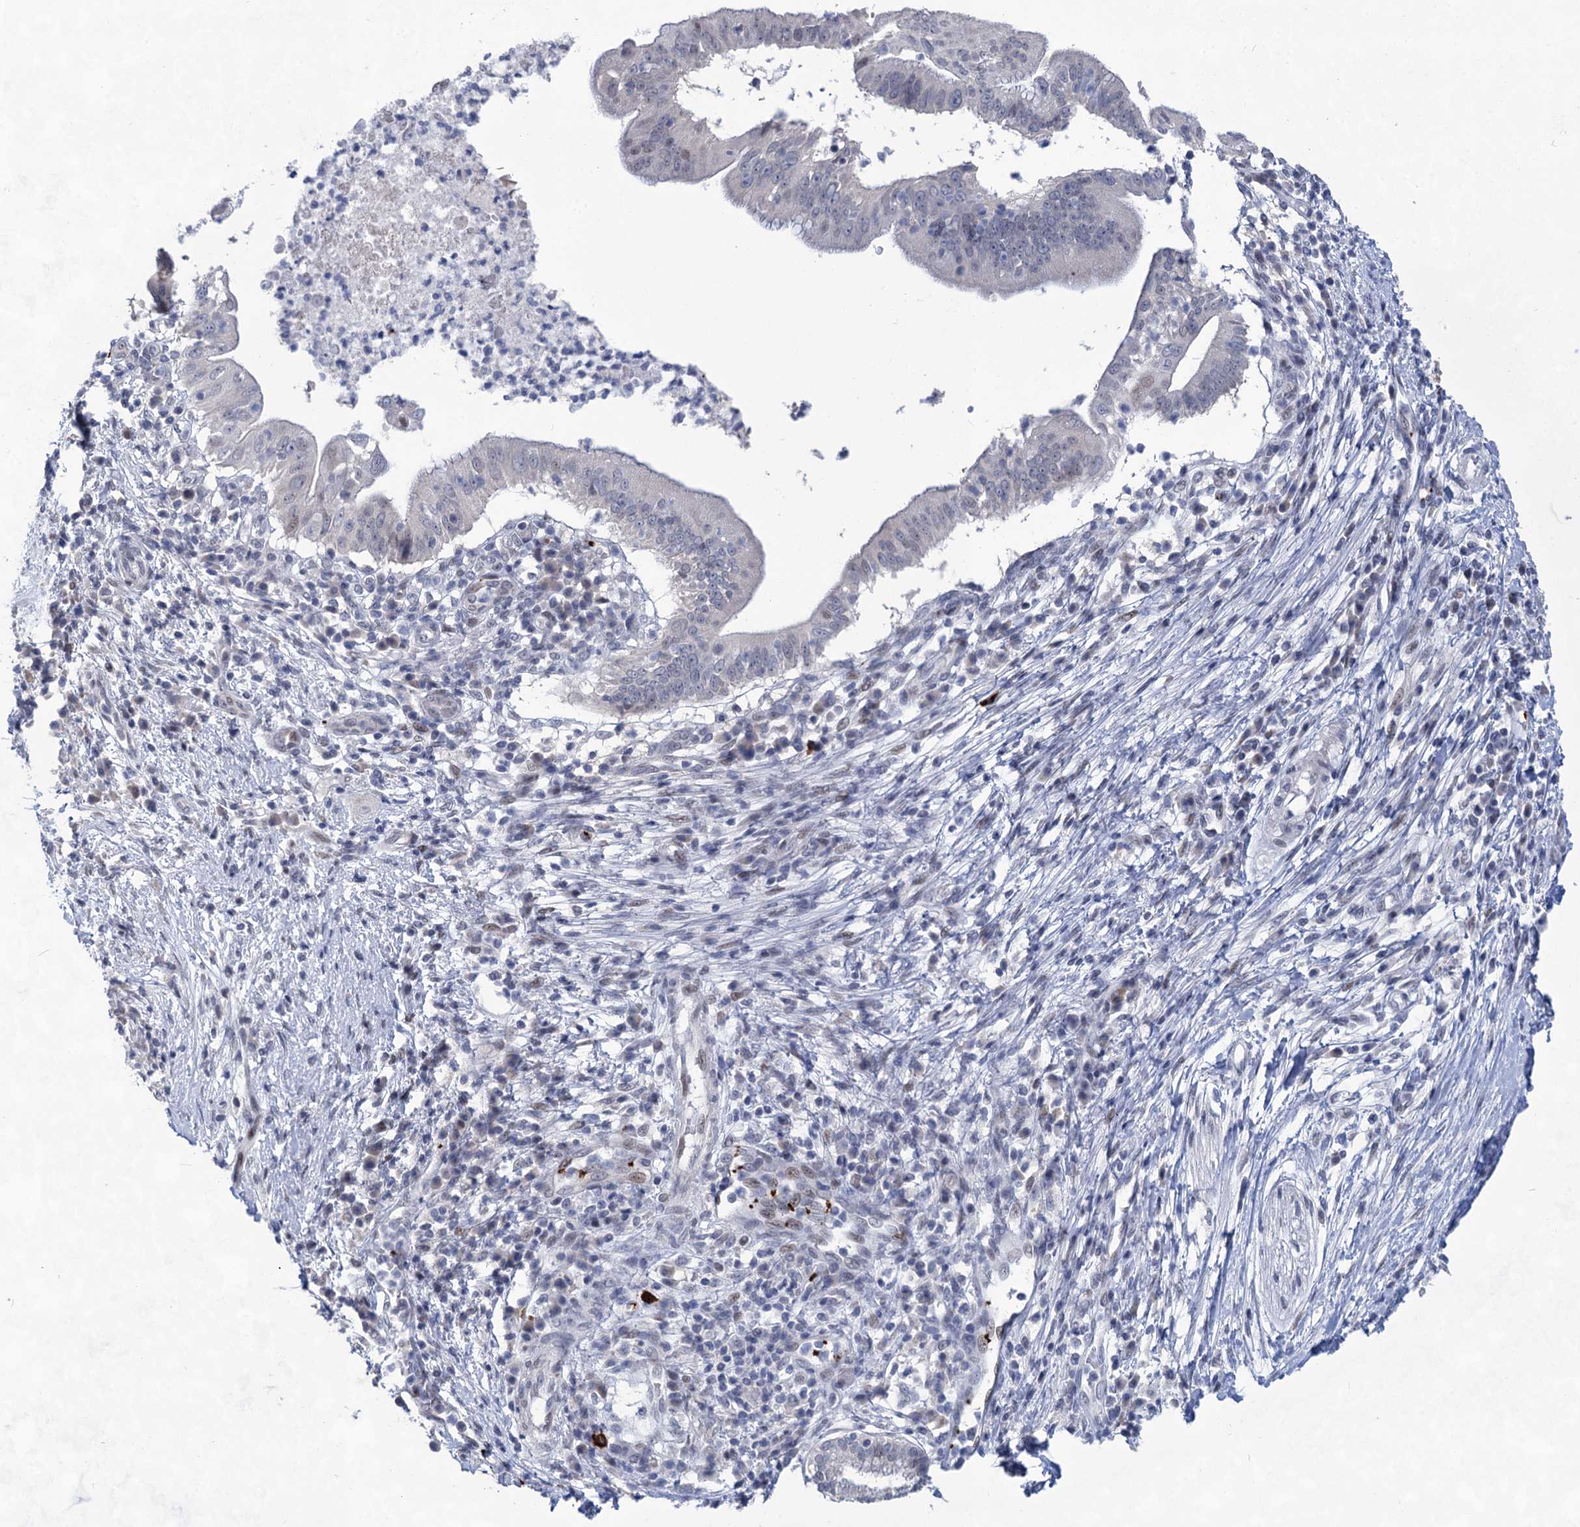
{"staining": {"intensity": "negative", "quantity": "none", "location": "none"}, "tissue": "pancreatic cancer", "cell_type": "Tumor cells", "image_type": "cancer", "snomed": [{"axis": "morphology", "description": "Adenocarcinoma, NOS"}, {"axis": "topography", "description": "Pancreas"}], "caption": "The photomicrograph shows no significant expression in tumor cells of pancreatic cancer (adenocarcinoma).", "gene": "MON2", "patient": {"sex": "male", "age": 68}}